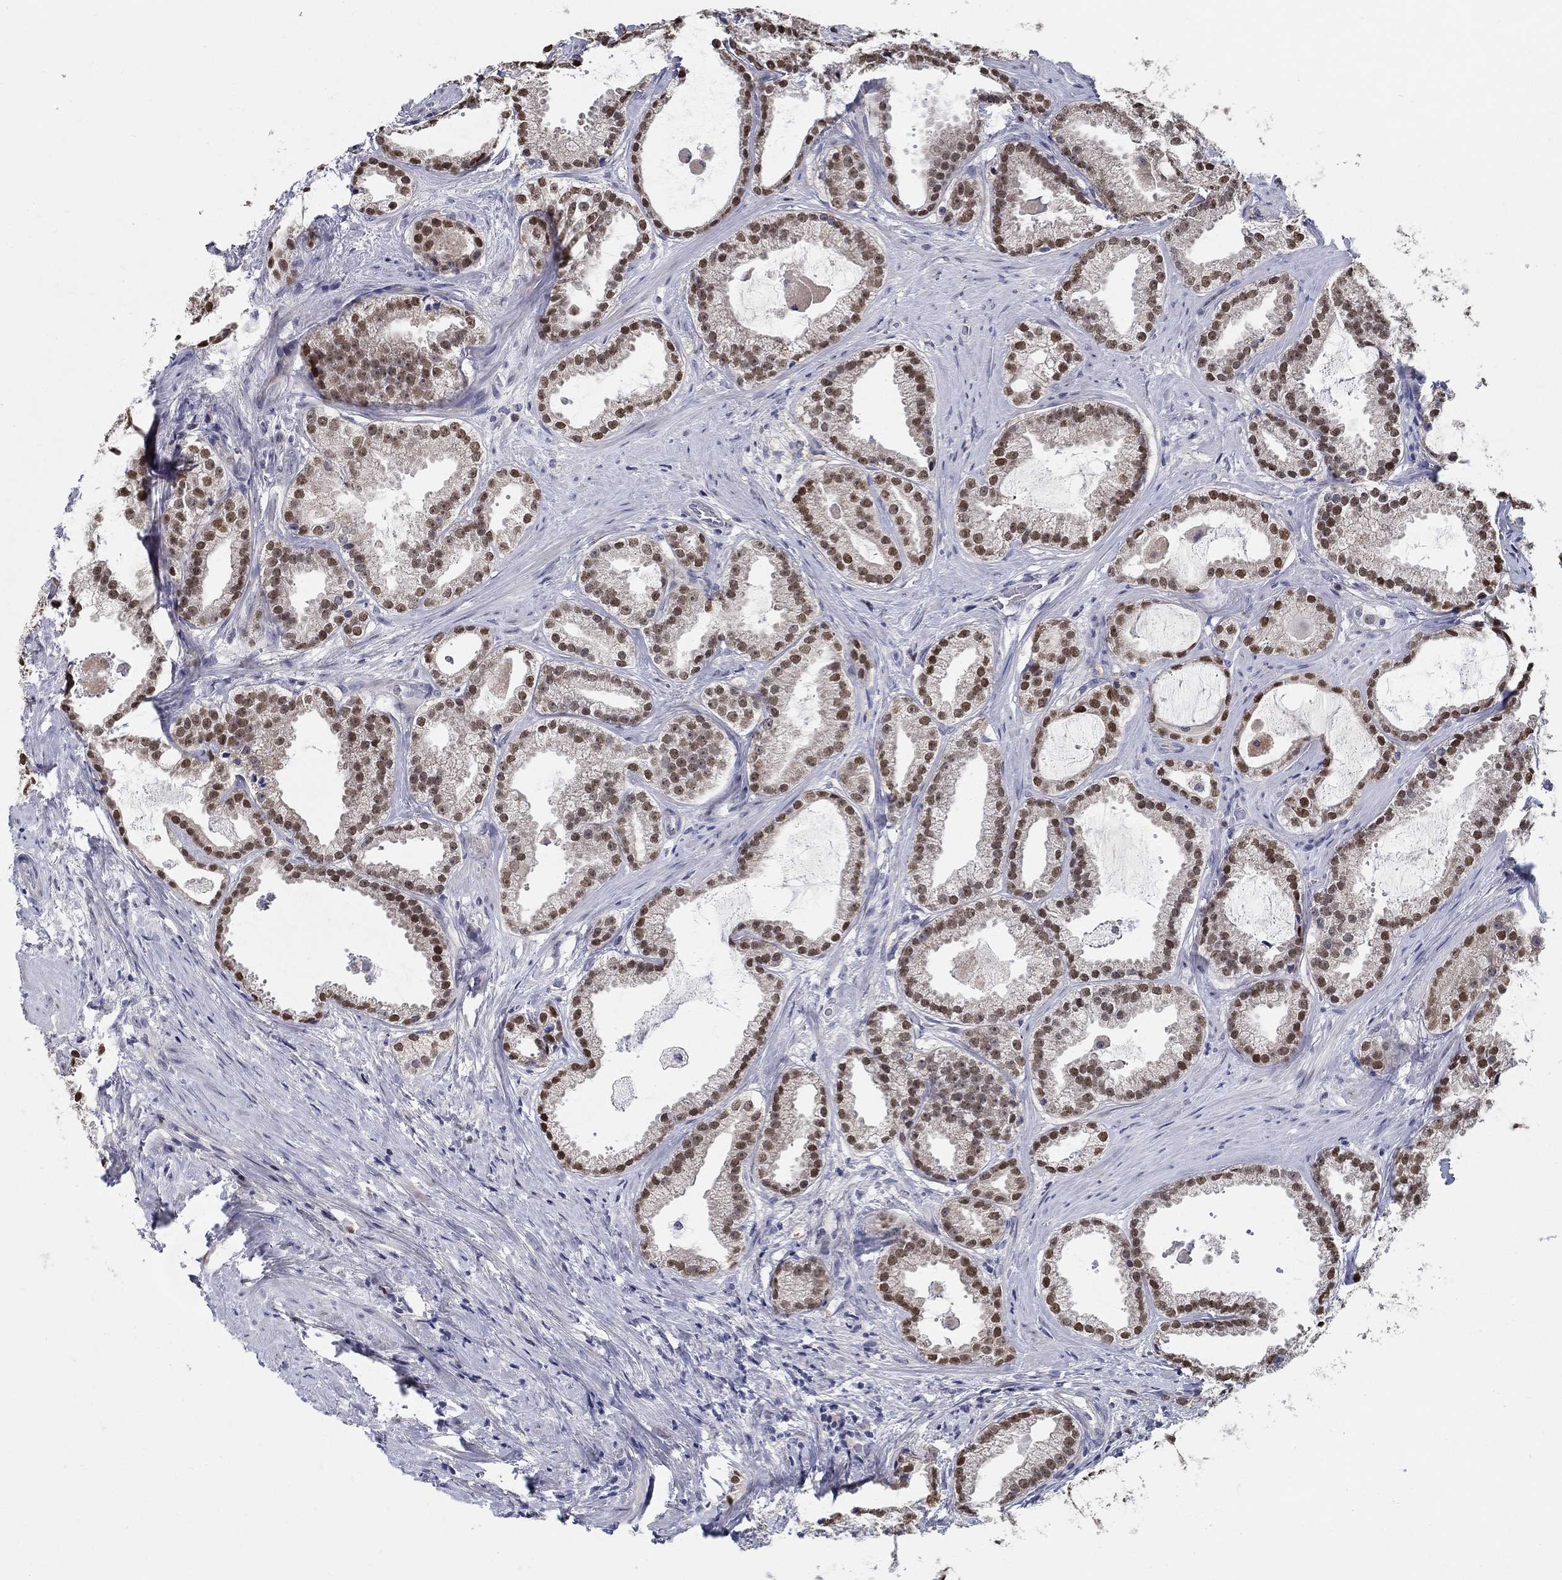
{"staining": {"intensity": "strong", "quantity": "25%-75%", "location": "nuclear"}, "tissue": "prostate cancer", "cell_type": "Tumor cells", "image_type": "cancer", "snomed": [{"axis": "morphology", "description": "Adenocarcinoma, NOS"}, {"axis": "morphology", "description": "Adenocarcinoma, High grade"}, {"axis": "topography", "description": "Prostate"}], "caption": "An immunohistochemistry (IHC) histopathology image of tumor tissue is shown. Protein staining in brown labels strong nuclear positivity in prostate cancer (adenocarcinoma (high-grade)) within tumor cells.", "gene": "C16orf46", "patient": {"sex": "male", "age": 64}}